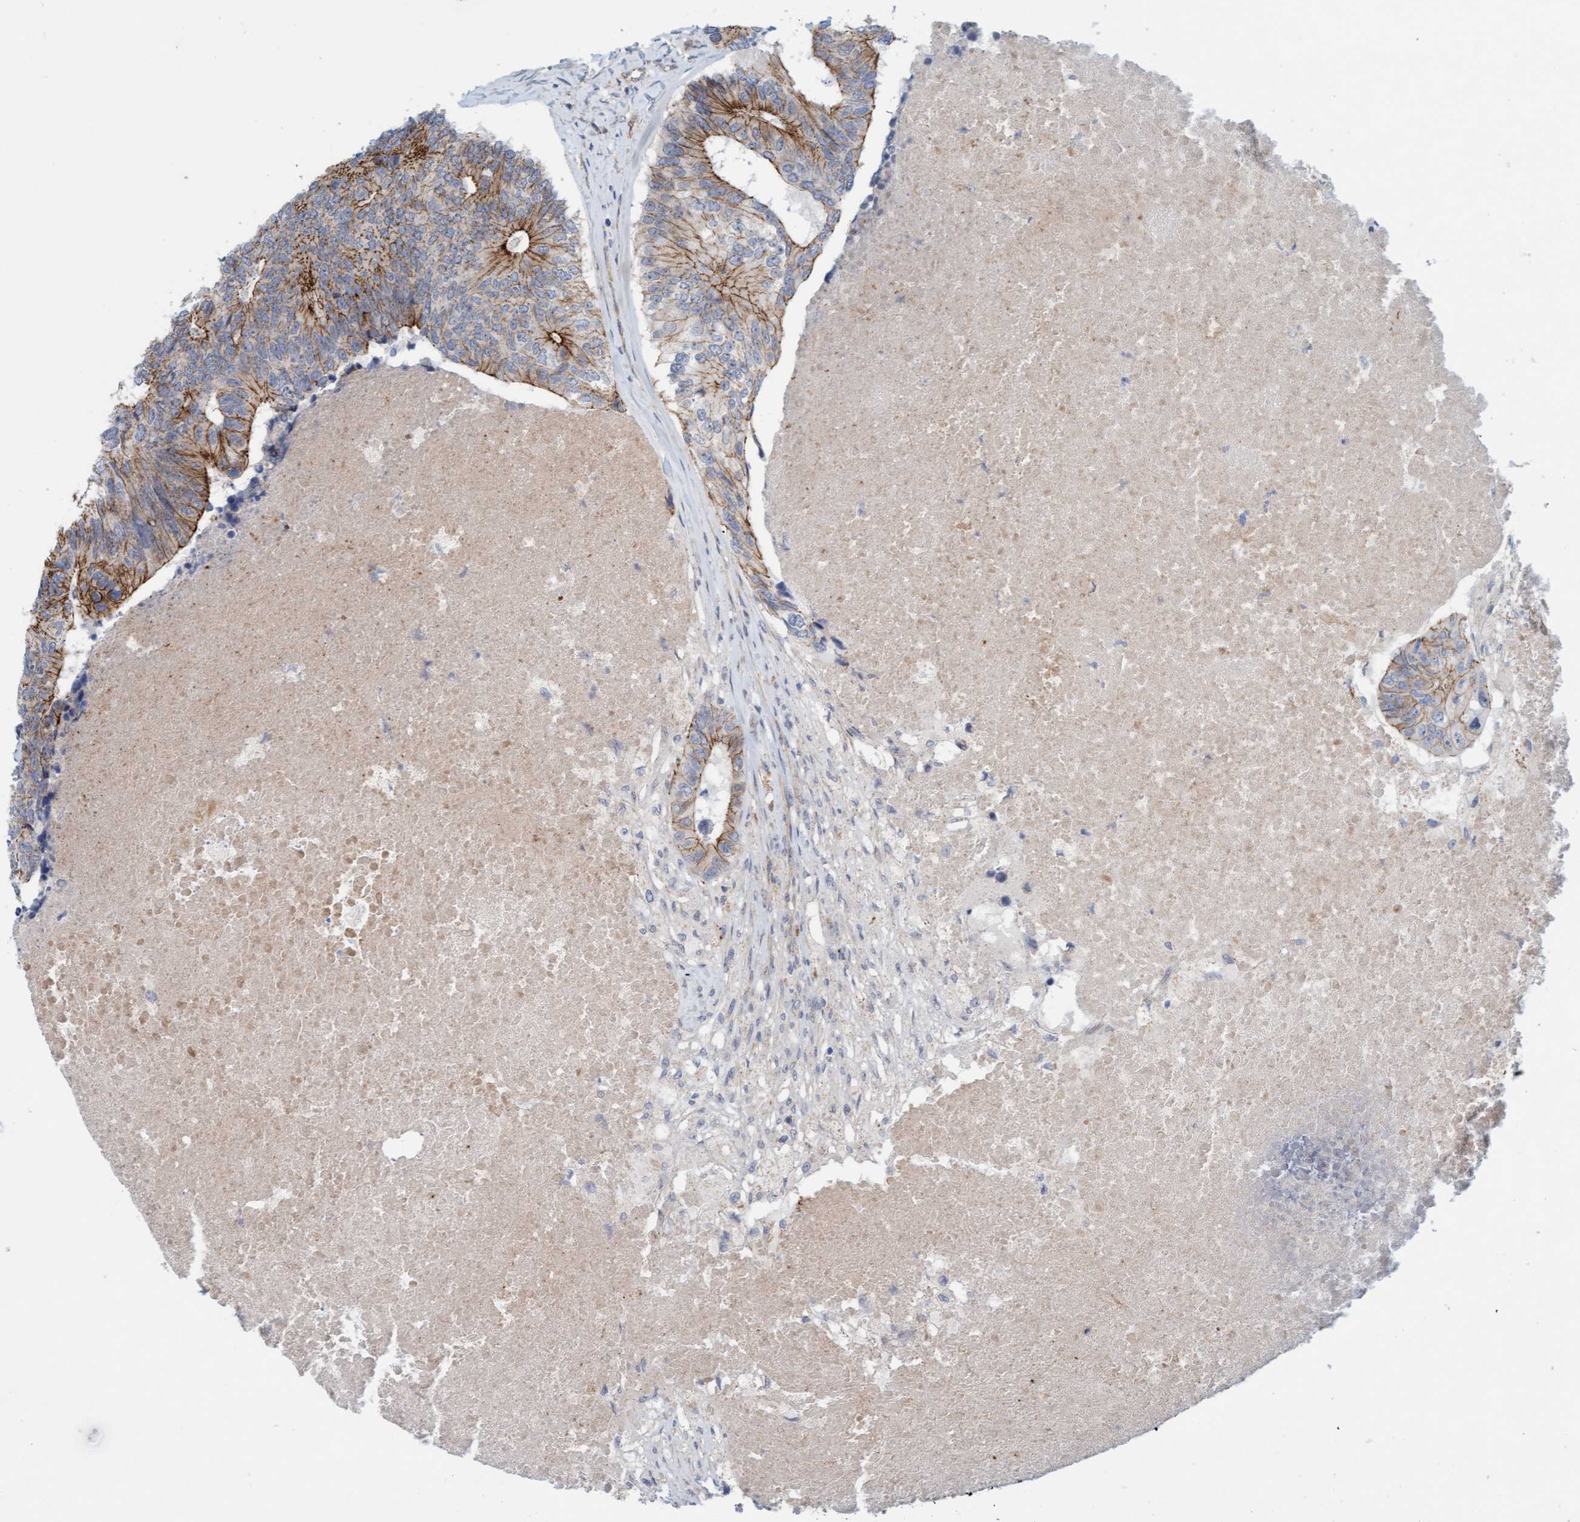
{"staining": {"intensity": "strong", "quantity": "25%-75%", "location": "cytoplasmic/membranous"}, "tissue": "colorectal cancer", "cell_type": "Tumor cells", "image_type": "cancer", "snomed": [{"axis": "morphology", "description": "Adenocarcinoma, NOS"}, {"axis": "topography", "description": "Colon"}], "caption": "Approximately 25%-75% of tumor cells in colorectal adenocarcinoma demonstrate strong cytoplasmic/membranous protein staining as visualized by brown immunohistochemical staining.", "gene": "KRBA2", "patient": {"sex": "female", "age": 67}}